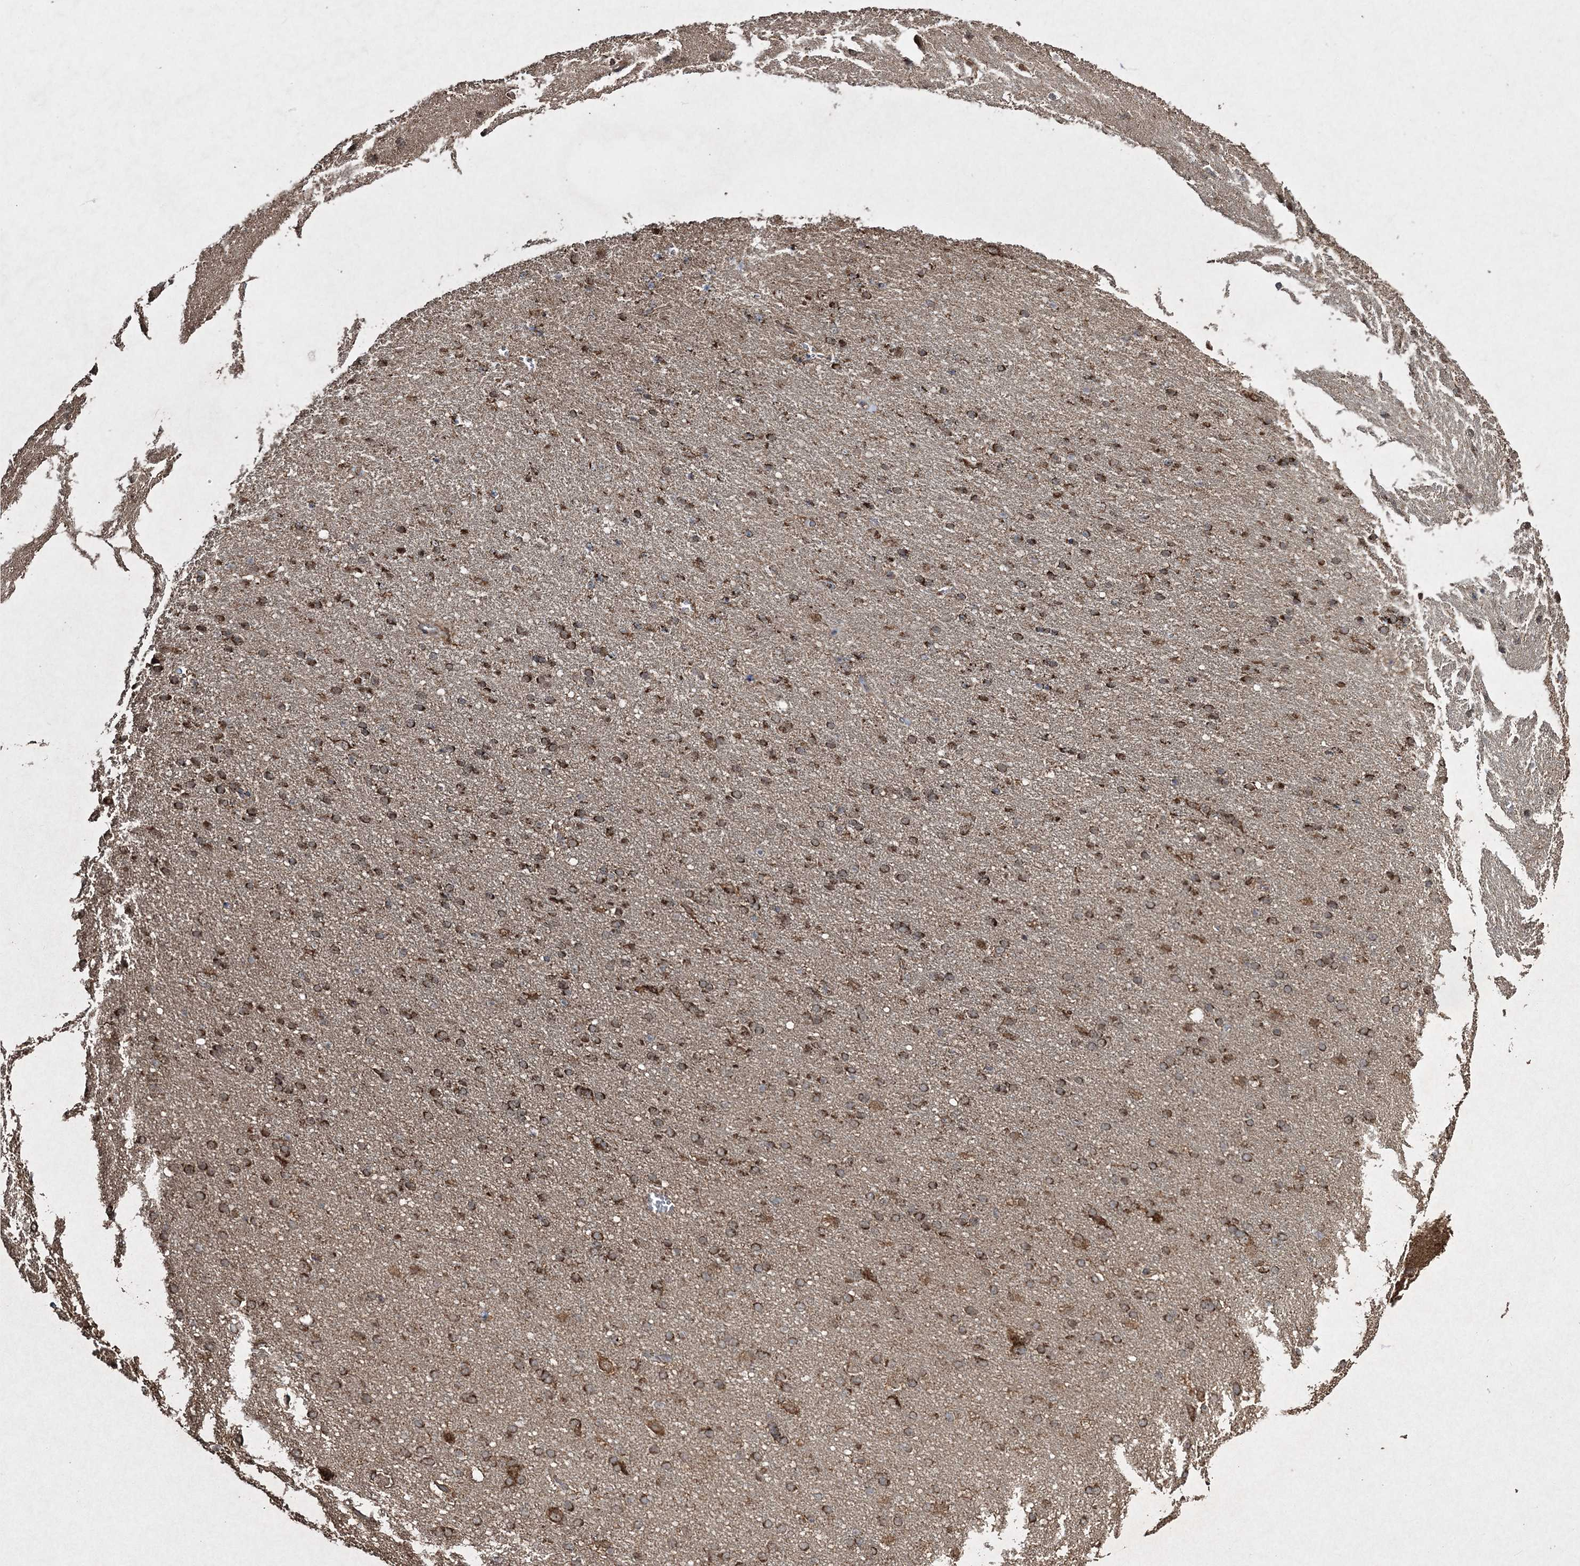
{"staining": {"intensity": "moderate", "quantity": "25%-75%", "location": "cytoplasmic/membranous"}, "tissue": "cerebral cortex", "cell_type": "Endothelial cells", "image_type": "normal", "snomed": [{"axis": "morphology", "description": "Normal tissue, NOS"}, {"axis": "topography", "description": "Cerebral cortex"}], "caption": "Immunohistochemical staining of normal cerebral cortex demonstrates 25%-75% levels of moderate cytoplasmic/membranous protein expression in about 25%-75% of endothelial cells. (IHC, brightfield microscopy, high magnification).", "gene": "GRSF1", "patient": {"sex": "male", "age": 62}}